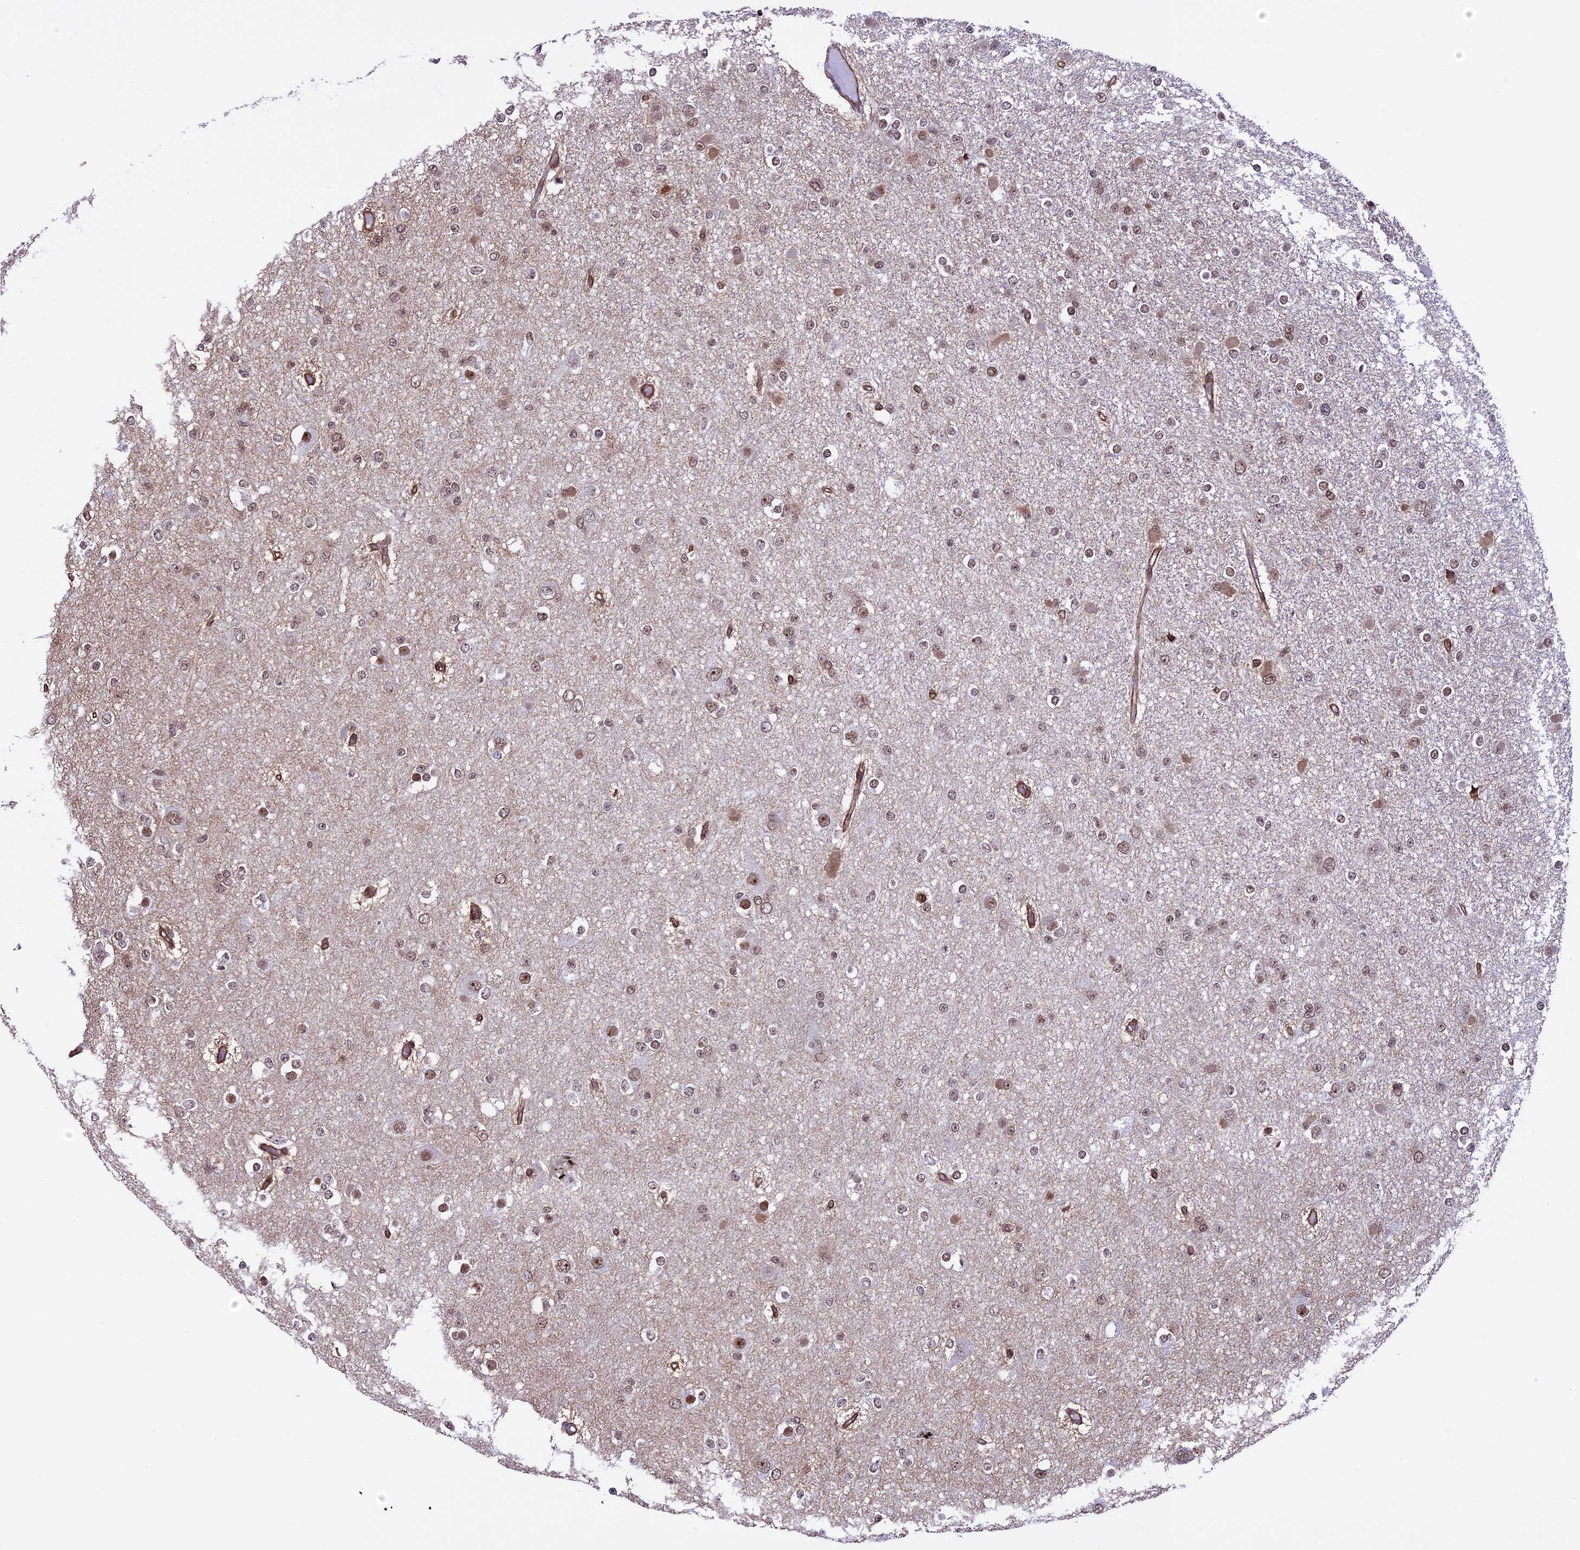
{"staining": {"intensity": "moderate", "quantity": ">75%", "location": "nuclear"}, "tissue": "glioma", "cell_type": "Tumor cells", "image_type": "cancer", "snomed": [{"axis": "morphology", "description": "Glioma, malignant, Low grade"}, {"axis": "topography", "description": "Brain"}], "caption": "About >75% of tumor cells in human glioma show moderate nuclear protein positivity as visualized by brown immunohistochemical staining.", "gene": "MPHOSPH8", "patient": {"sex": "female", "age": 22}}